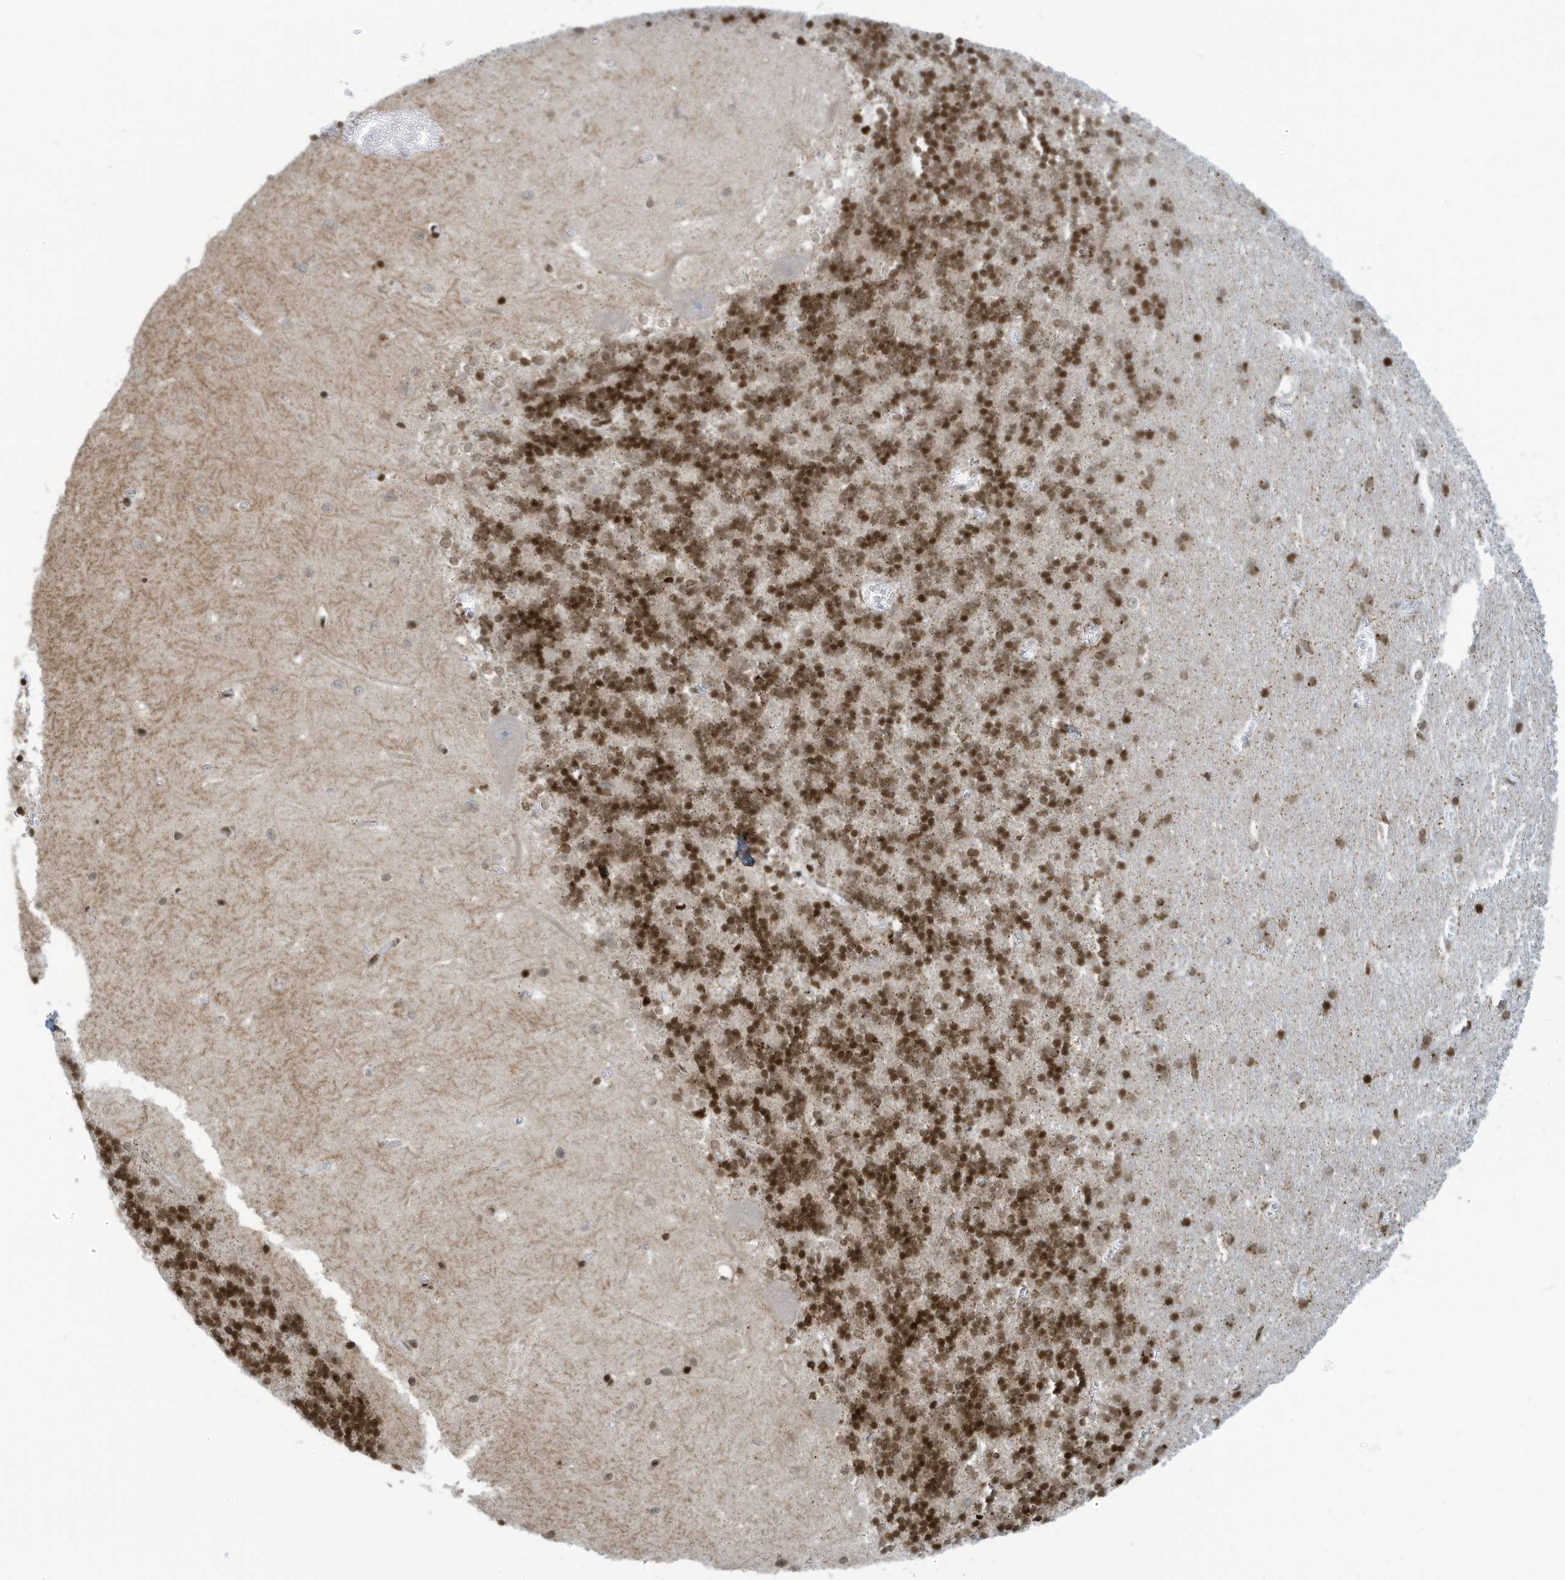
{"staining": {"intensity": "strong", "quantity": ">75%", "location": "nuclear"}, "tissue": "cerebellum", "cell_type": "Cells in granular layer", "image_type": "normal", "snomed": [{"axis": "morphology", "description": "Normal tissue, NOS"}, {"axis": "topography", "description": "Cerebellum"}], "caption": "This is a photomicrograph of IHC staining of unremarkable cerebellum, which shows strong expression in the nuclear of cells in granular layer.", "gene": "ADI1", "patient": {"sex": "male", "age": 37}}